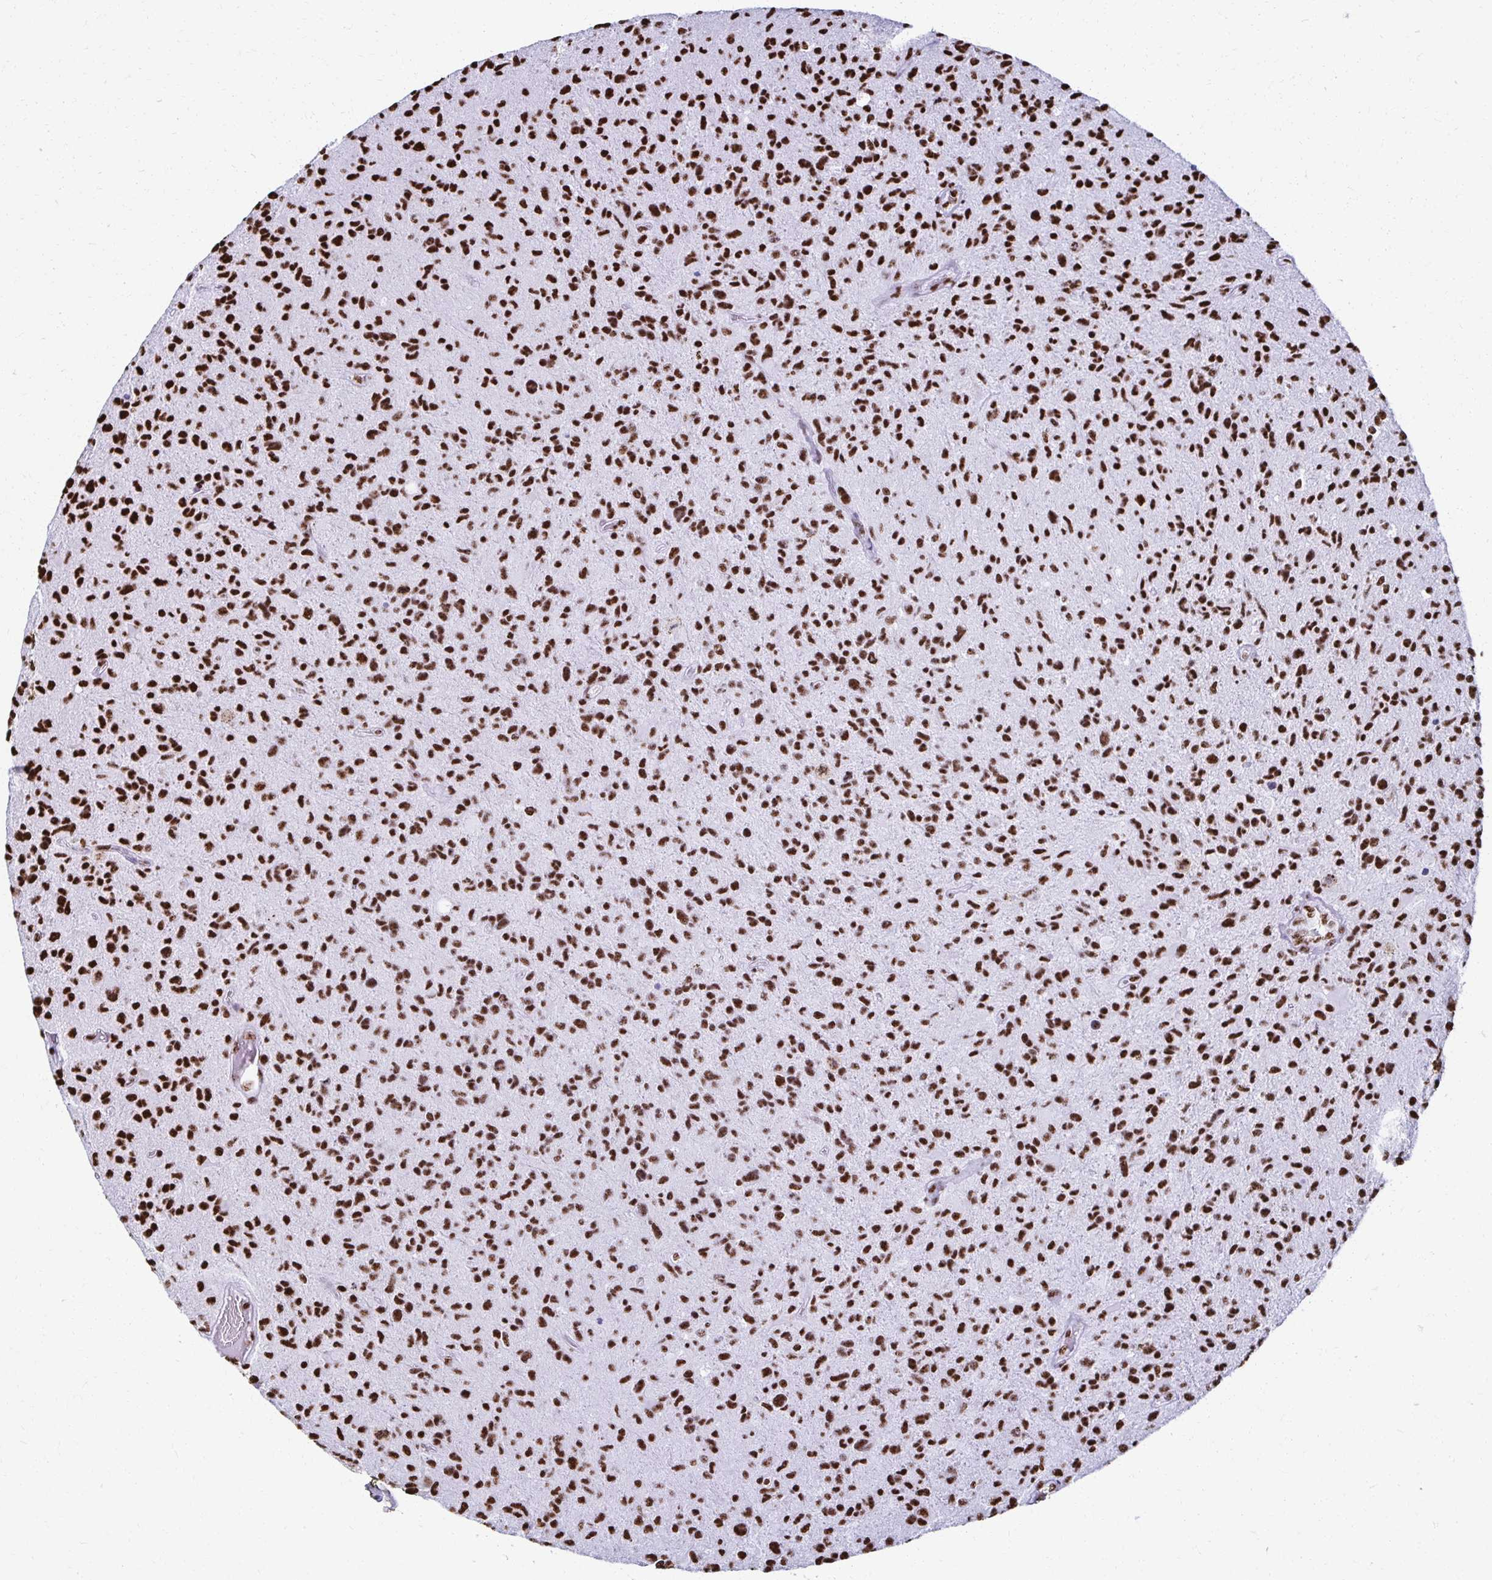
{"staining": {"intensity": "strong", "quantity": ">75%", "location": "nuclear"}, "tissue": "glioma", "cell_type": "Tumor cells", "image_type": "cancer", "snomed": [{"axis": "morphology", "description": "Glioma, malignant, High grade"}, {"axis": "topography", "description": "Brain"}], "caption": "An immunohistochemistry (IHC) micrograph of tumor tissue is shown. Protein staining in brown highlights strong nuclear positivity in glioma within tumor cells.", "gene": "NONO", "patient": {"sex": "female", "age": 70}}